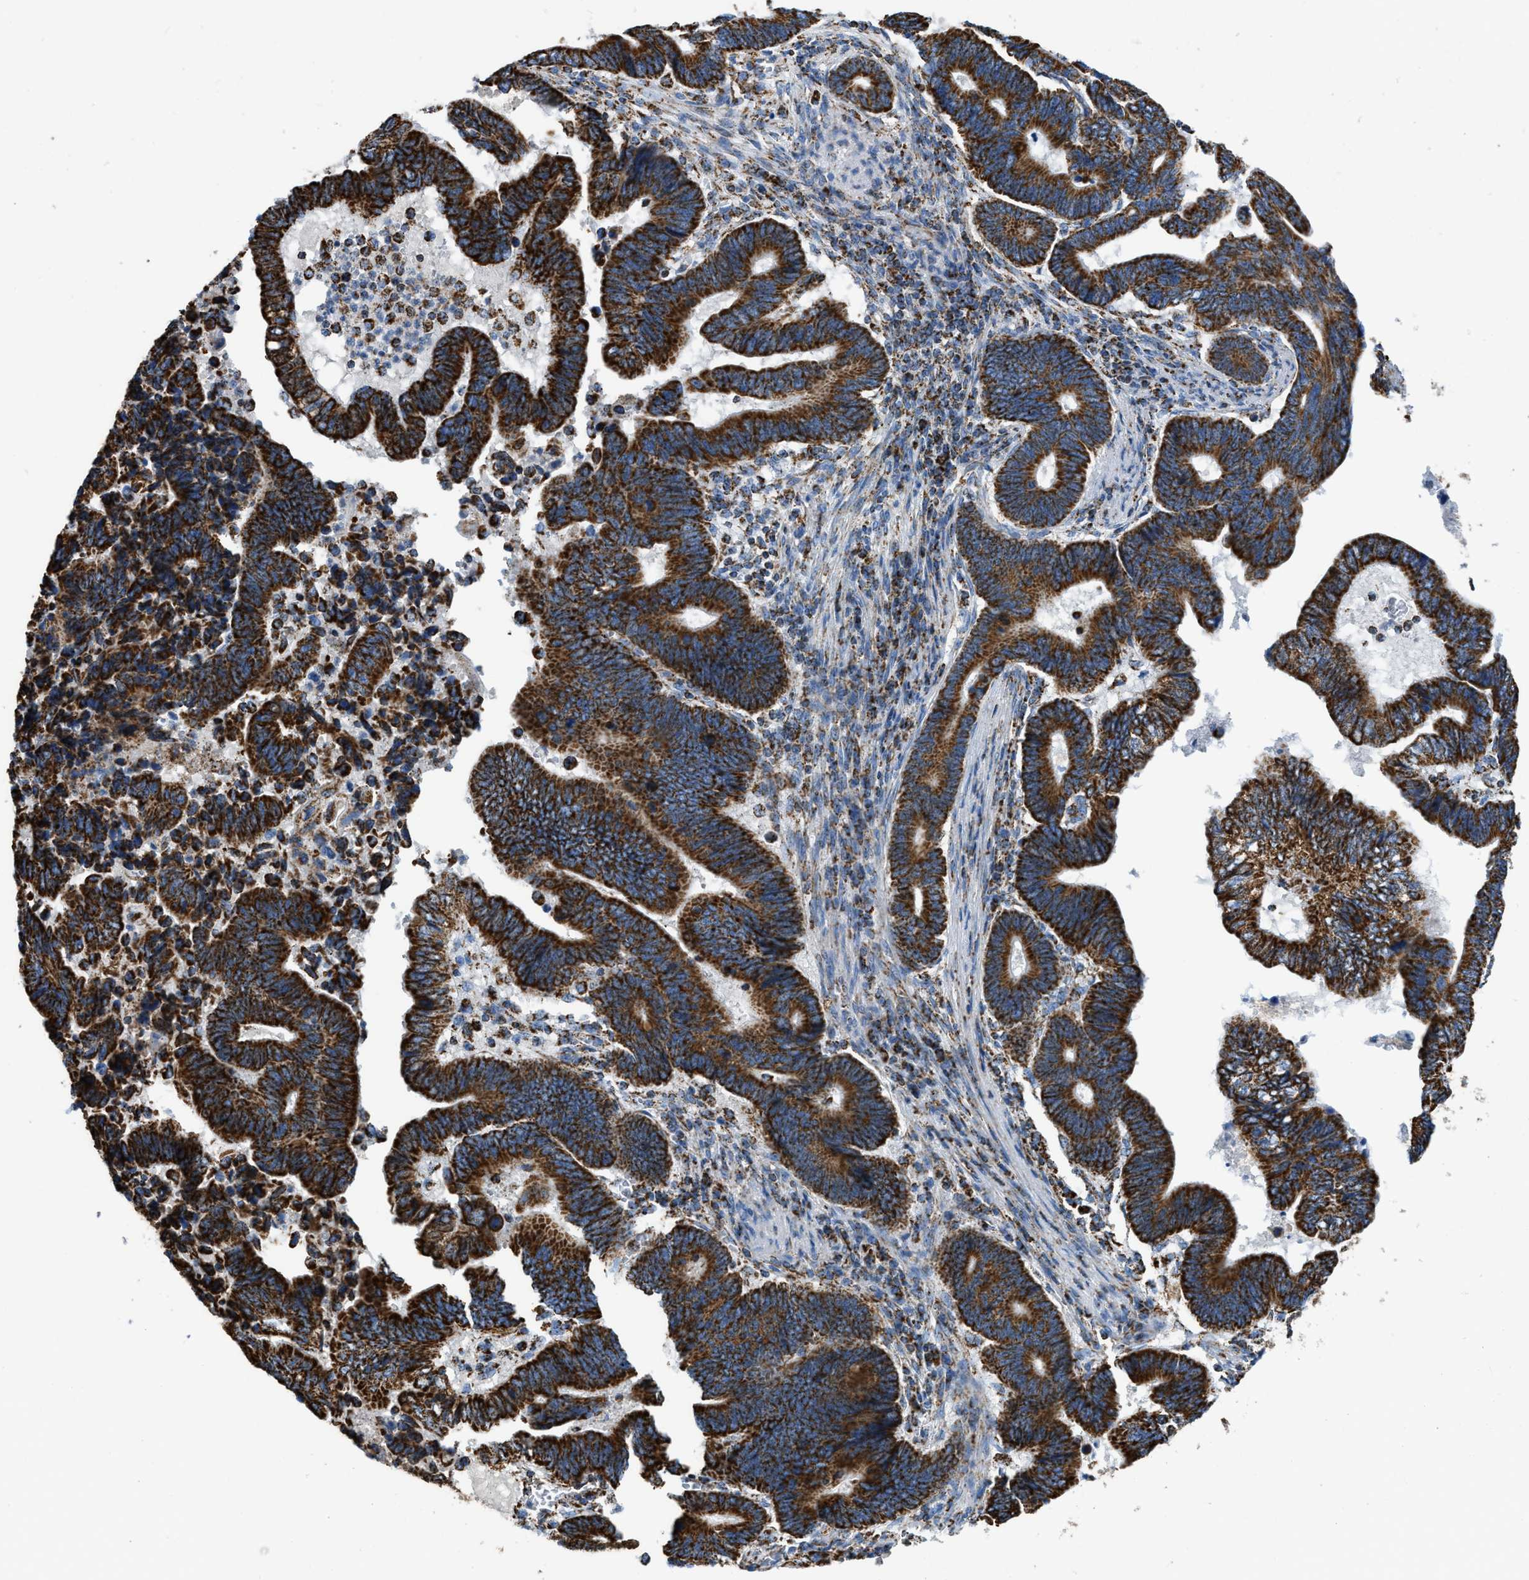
{"staining": {"intensity": "strong", "quantity": ">75%", "location": "cytoplasmic/membranous"}, "tissue": "pancreatic cancer", "cell_type": "Tumor cells", "image_type": "cancer", "snomed": [{"axis": "morphology", "description": "Adenocarcinoma, NOS"}, {"axis": "topography", "description": "Pancreas"}], "caption": "DAB (3,3'-diaminobenzidine) immunohistochemical staining of pancreatic adenocarcinoma reveals strong cytoplasmic/membranous protein staining in about >75% of tumor cells. Using DAB (brown) and hematoxylin (blue) stains, captured at high magnification using brightfield microscopy.", "gene": "ETFB", "patient": {"sex": "female", "age": 70}}